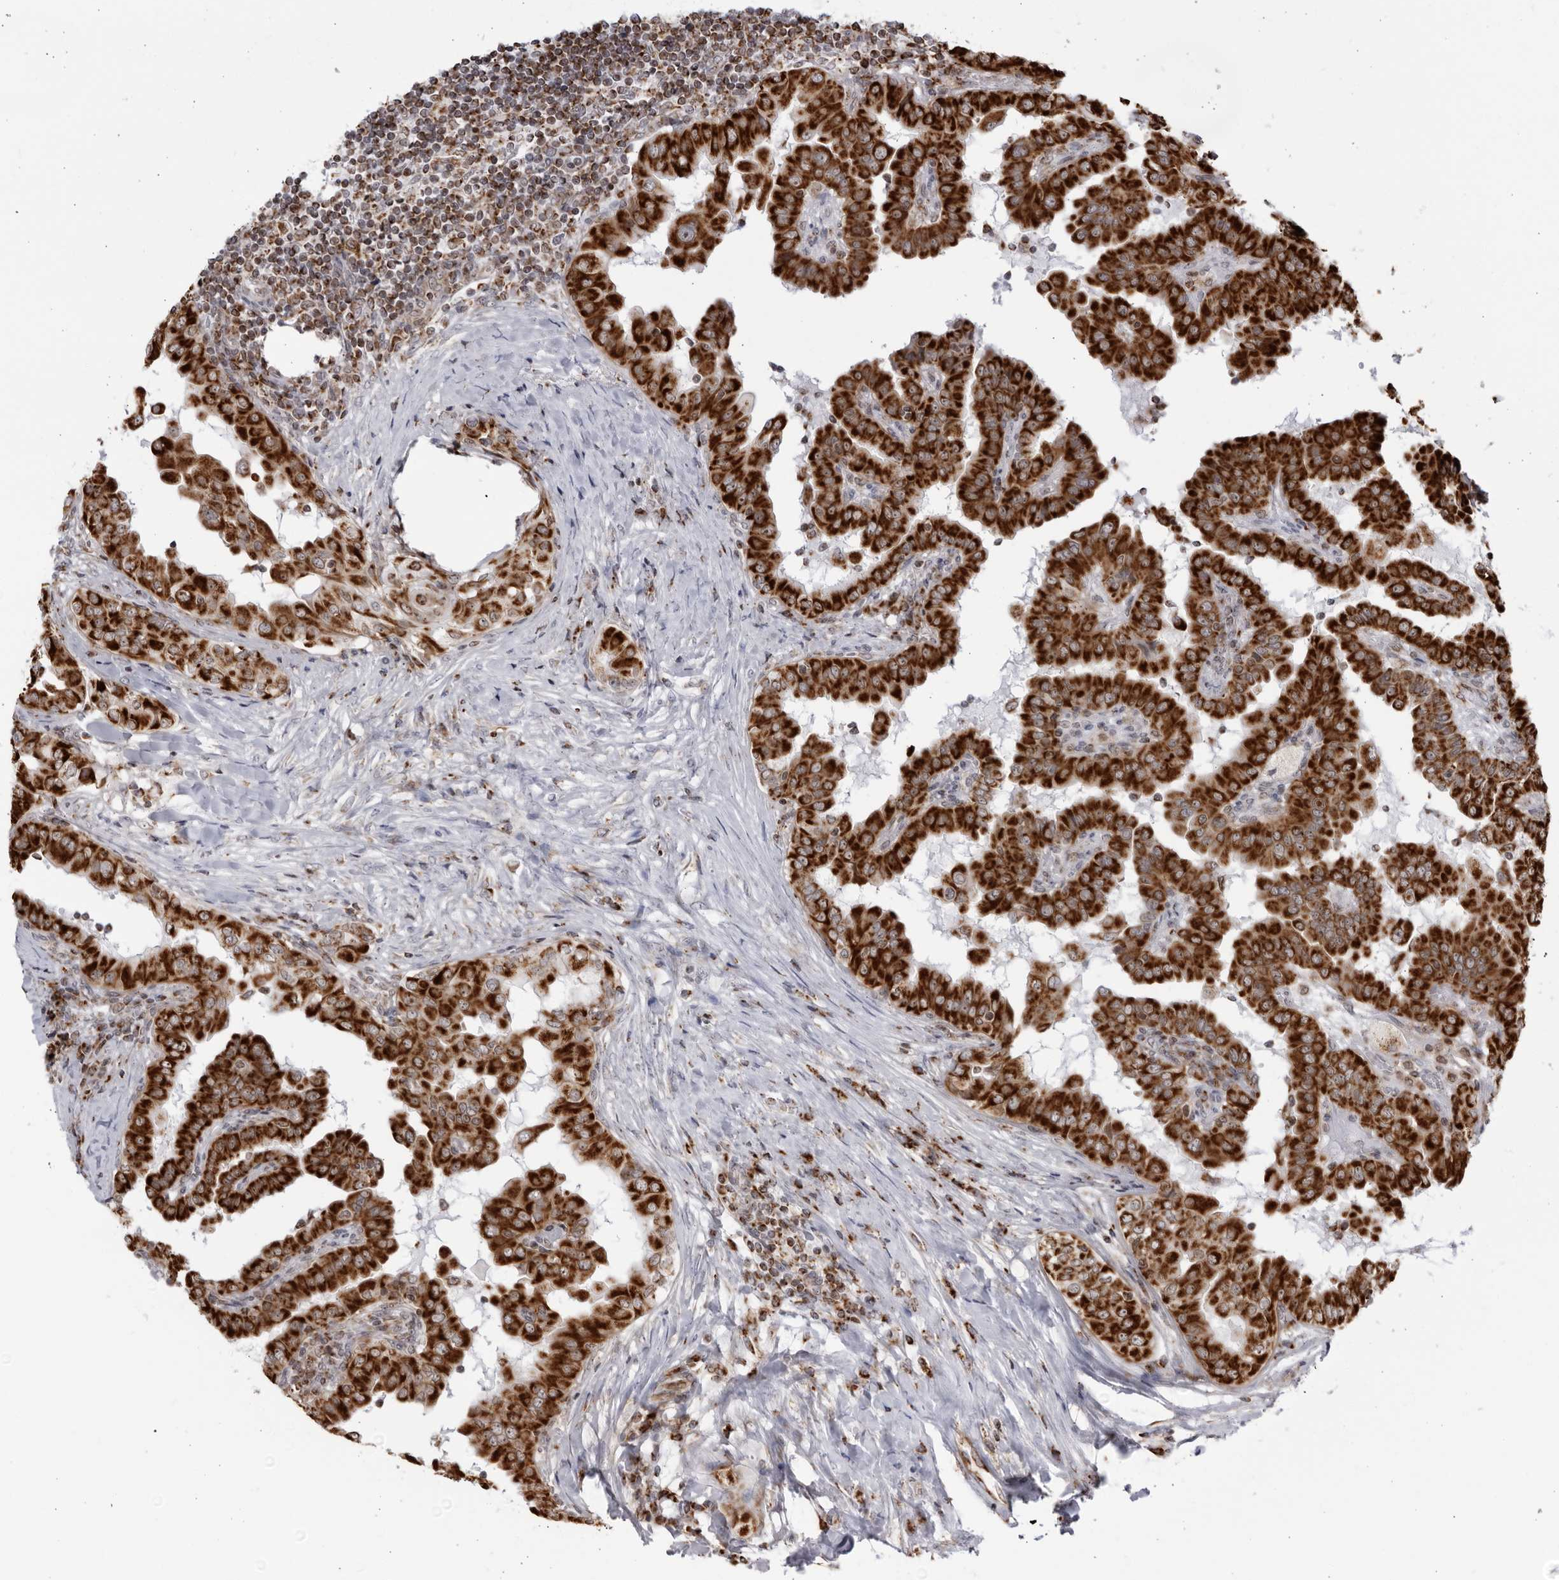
{"staining": {"intensity": "strong", "quantity": ">75%", "location": "cytoplasmic/membranous"}, "tissue": "thyroid cancer", "cell_type": "Tumor cells", "image_type": "cancer", "snomed": [{"axis": "morphology", "description": "Papillary adenocarcinoma, NOS"}, {"axis": "topography", "description": "Thyroid gland"}], "caption": "DAB (3,3'-diaminobenzidine) immunohistochemical staining of thyroid papillary adenocarcinoma shows strong cytoplasmic/membranous protein staining in approximately >75% of tumor cells.", "gene": "RBM34", "patient": {"sex": "male", "age": 33}}